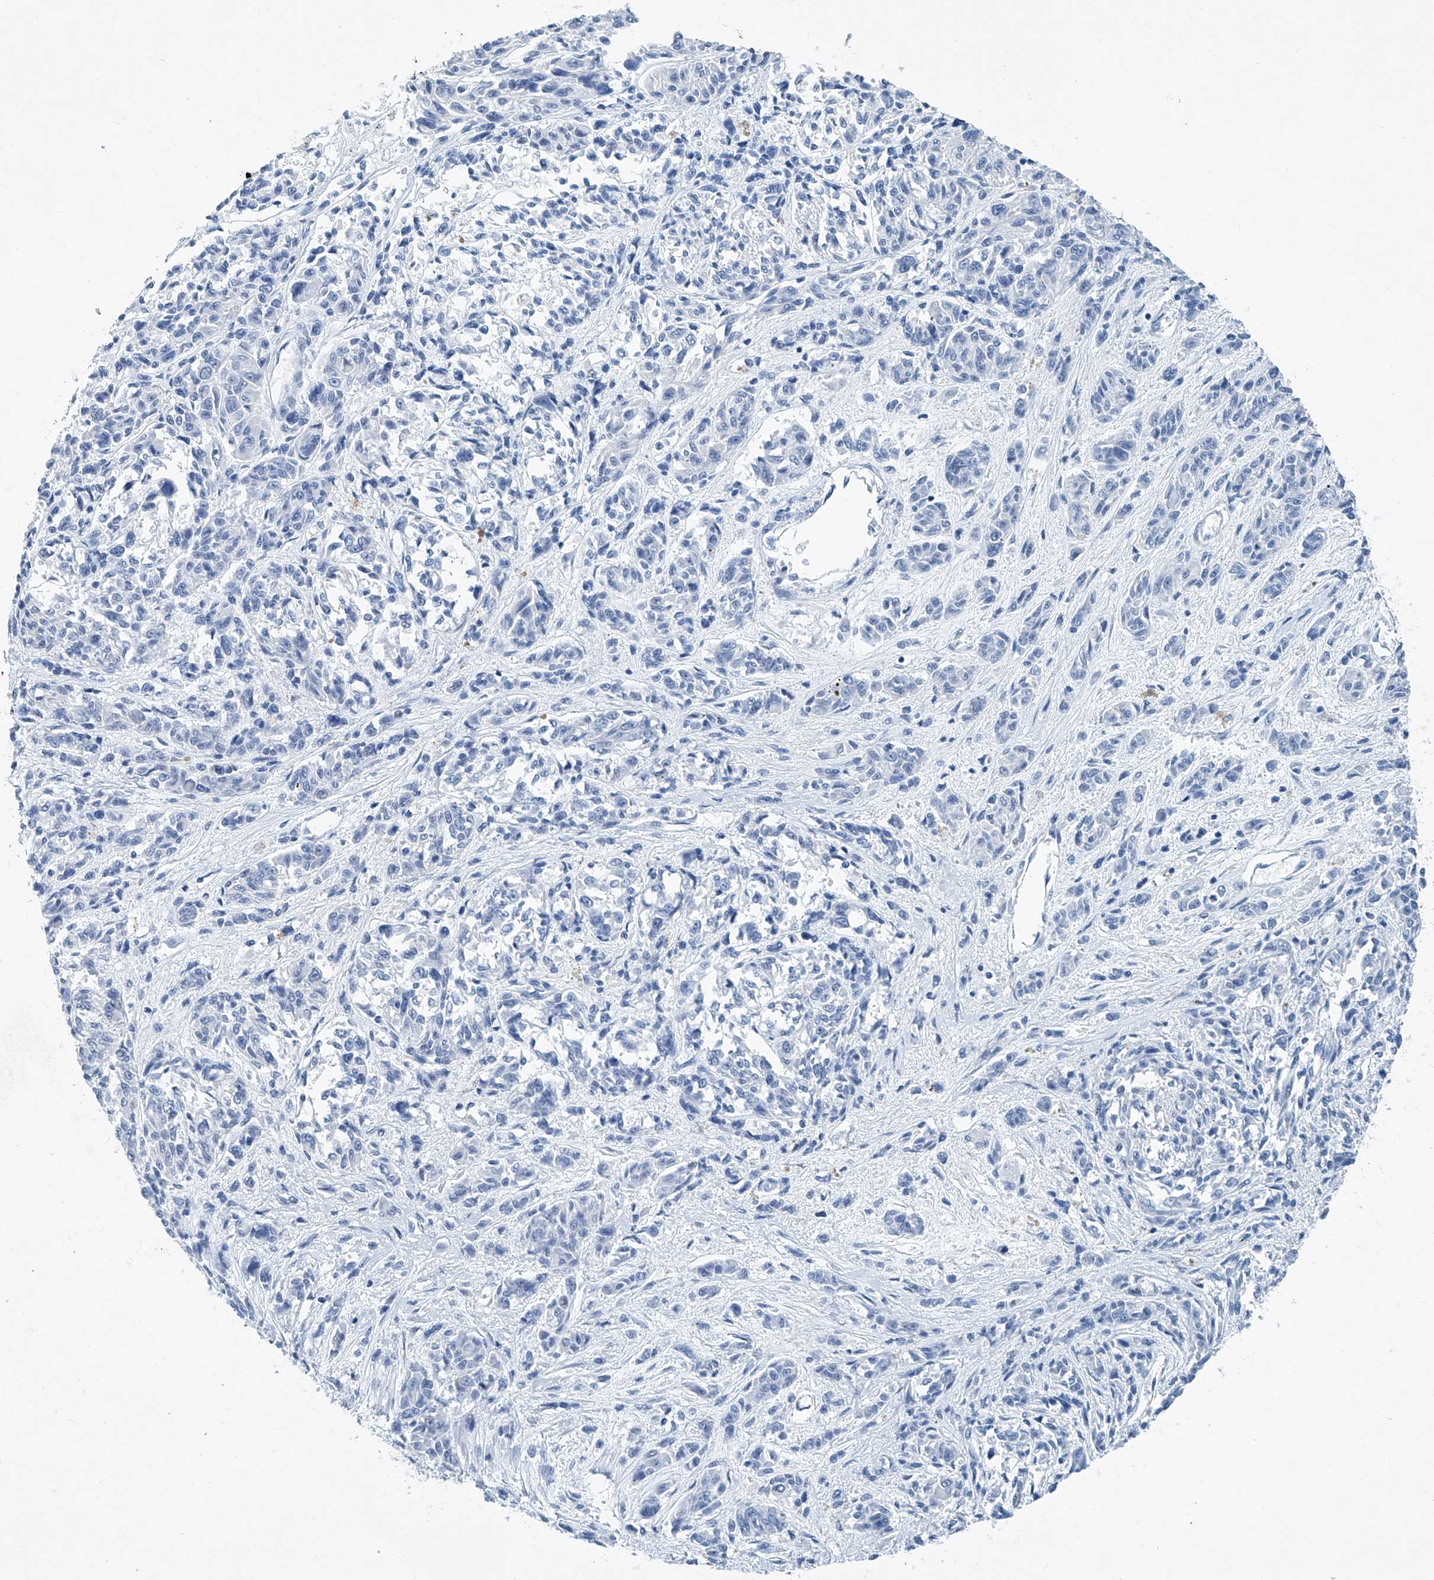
{"staining": {"intensity": "negative", "quantity": "none", "location": "none"}, "tissue": "melanoma", "cell_type": "Tumor cells", "image_type": "cancer", "snomed": [{"axis": "morphology", "description": "Malignant melanoma, NOS"}, {"axis": "topography", "description": "Skin"}], "caption": "Tumor cells are negative for brown protein staining in melanoma.", "gene": "CYP2A7", "patient": {"sex": "male", "age": 53}}